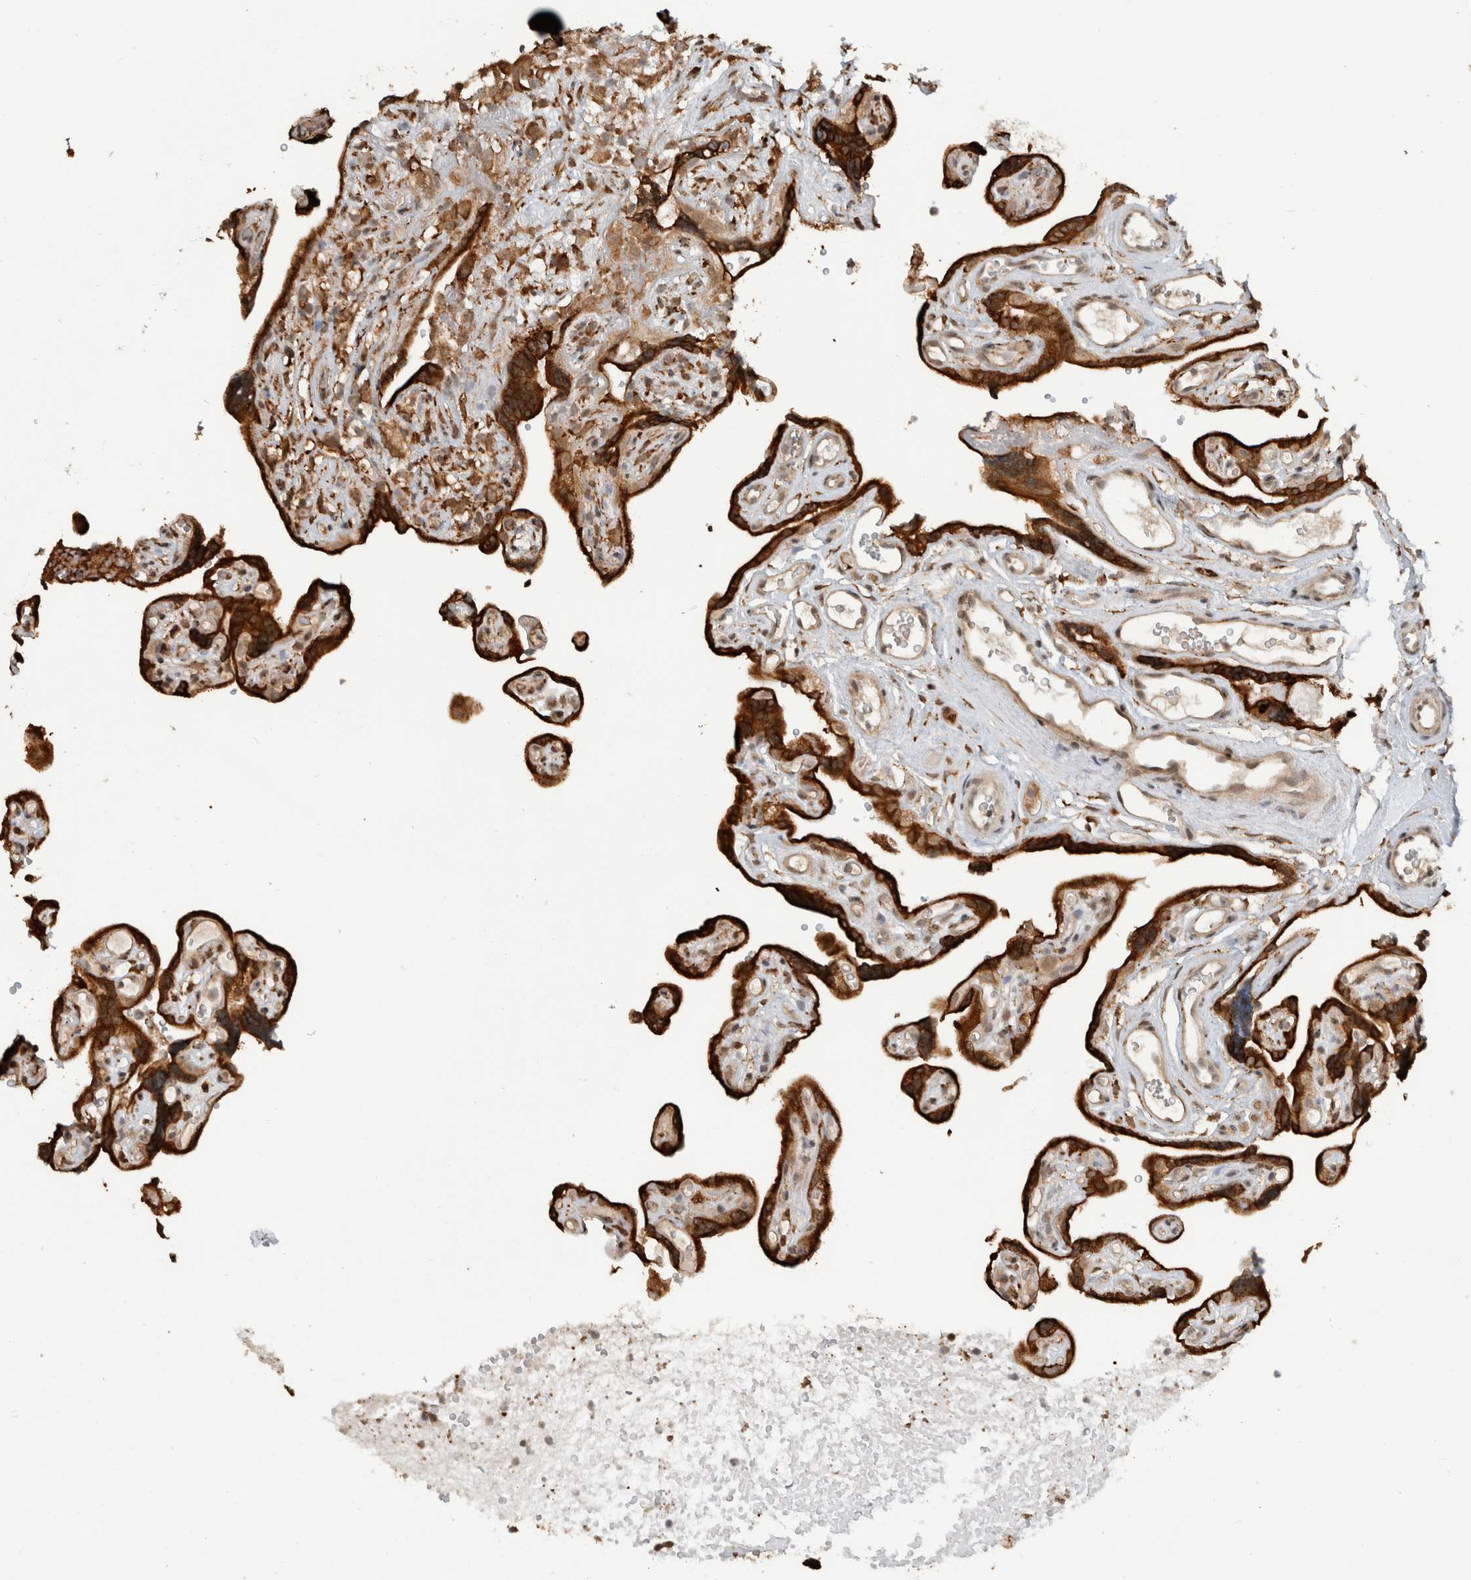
{"staining": {"intensity": "strong", "quantity": ">75%", "location": "cytoplasmic/membranous"}, "tissue": "placenta", "cell_type": "Decidual cells", "image_type": "normal", "snomed": [{"axis": "morphology", "description": "Normal tissue, NOS"}, {"axis": "topography", "description": "Placenta"}], "caption": "This histopathology image exhibits immunohistochemistry (IHC) staining of normal human placenta, with high strong cytoplasmic/membranous staining in approximately >75% of decidual cells.", "gene": "MS4A7", "patient": {"sex": "female", "age": 30}}